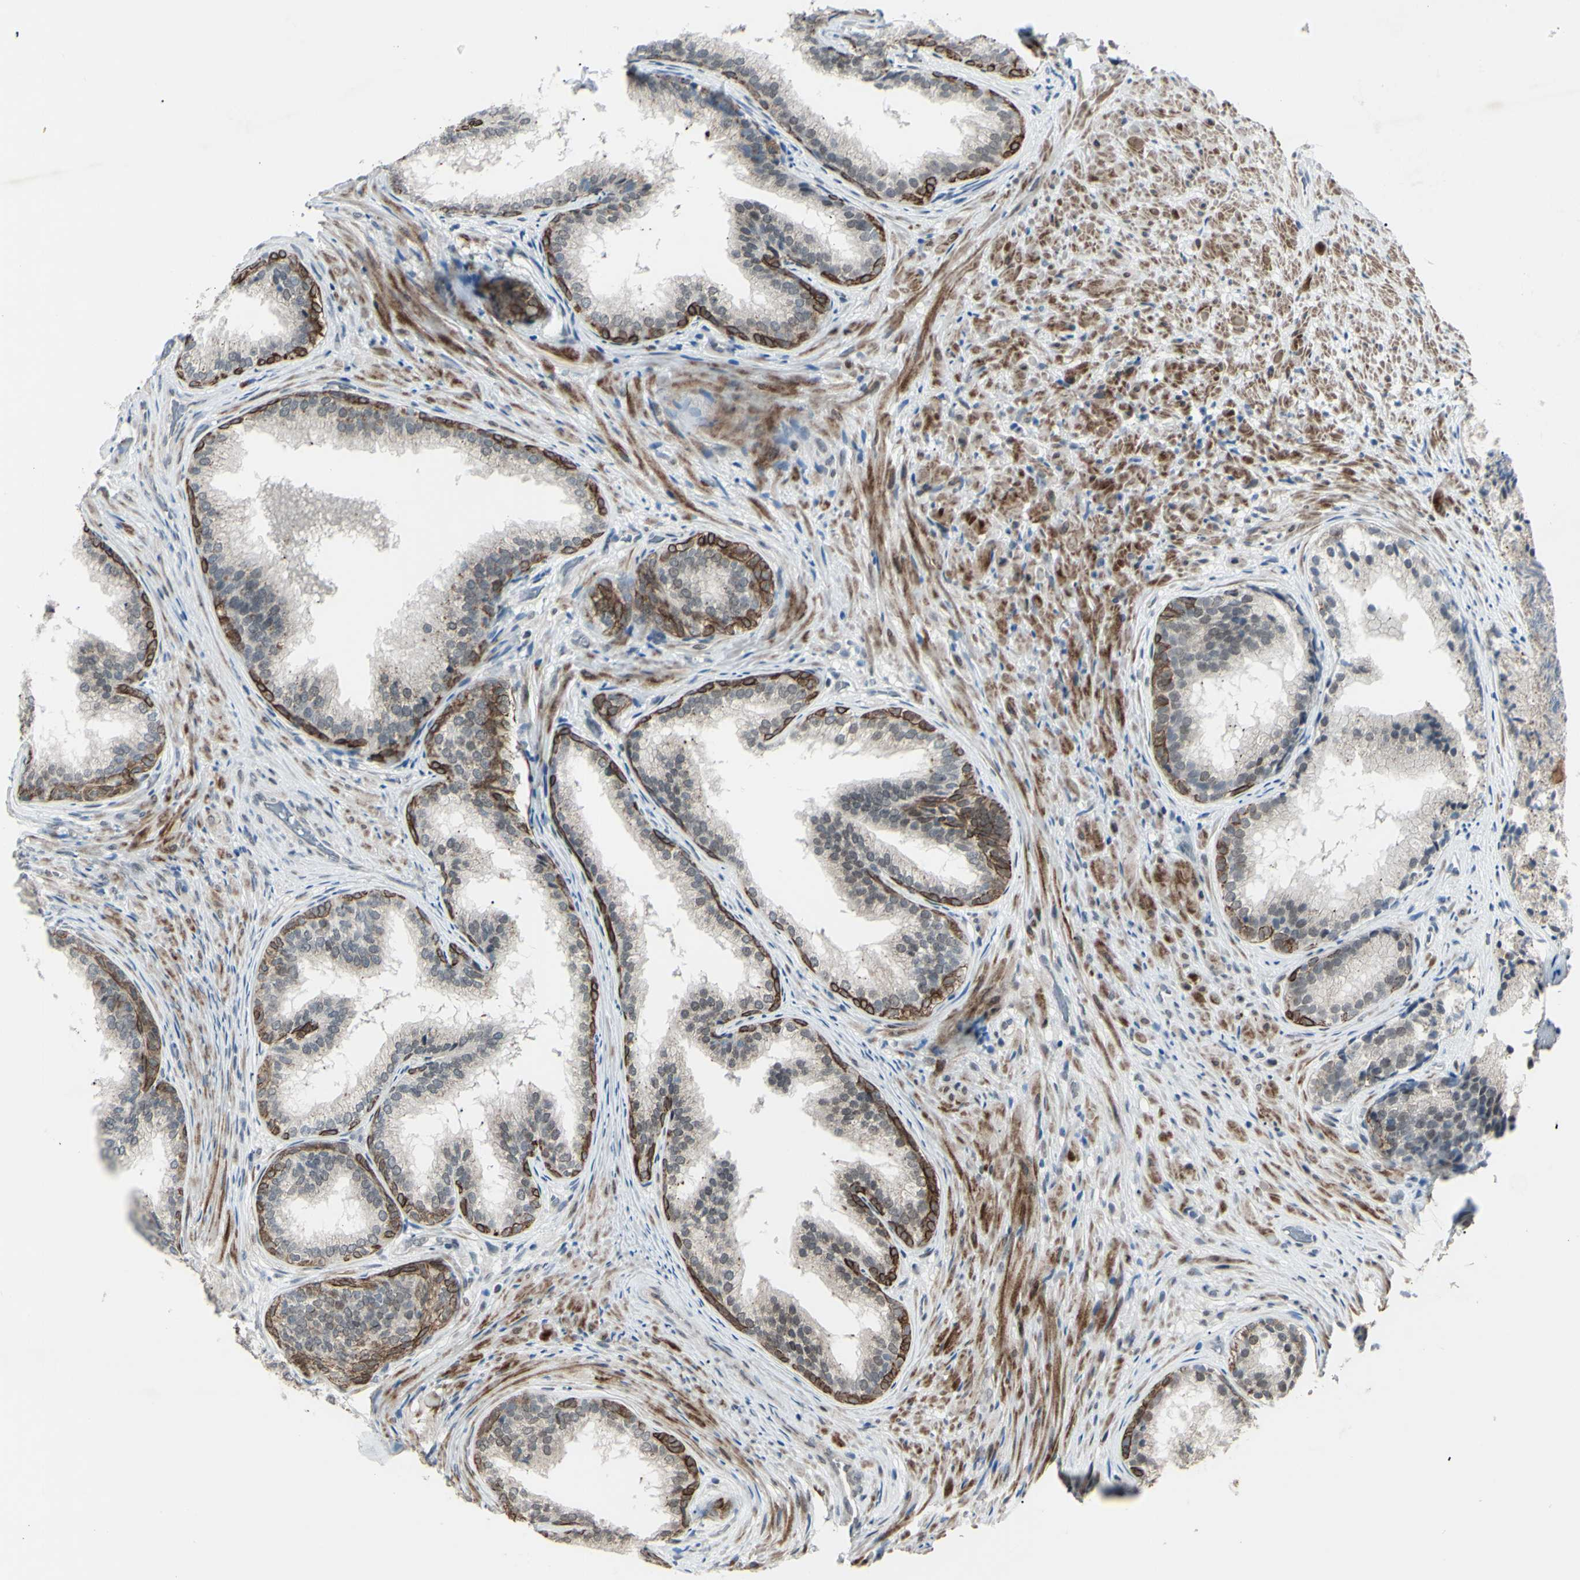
{"staining": {"intensity": "negative", "quantity": "none", "location": "none"}, "tissue": "prostate", "cell_type": "Glandular cells", "image_type": "normal", "snomed": [{"axis": "morphology", "description": "Normal tissue, NOS"}, {"axis": "topography", "description": "Prostate"}], "caption": "Human prostate stained for a protein using IHC displays no expression in glandular cells.", "gene": "FGFR2", "patient": {"sex": "male", "age": 76}}